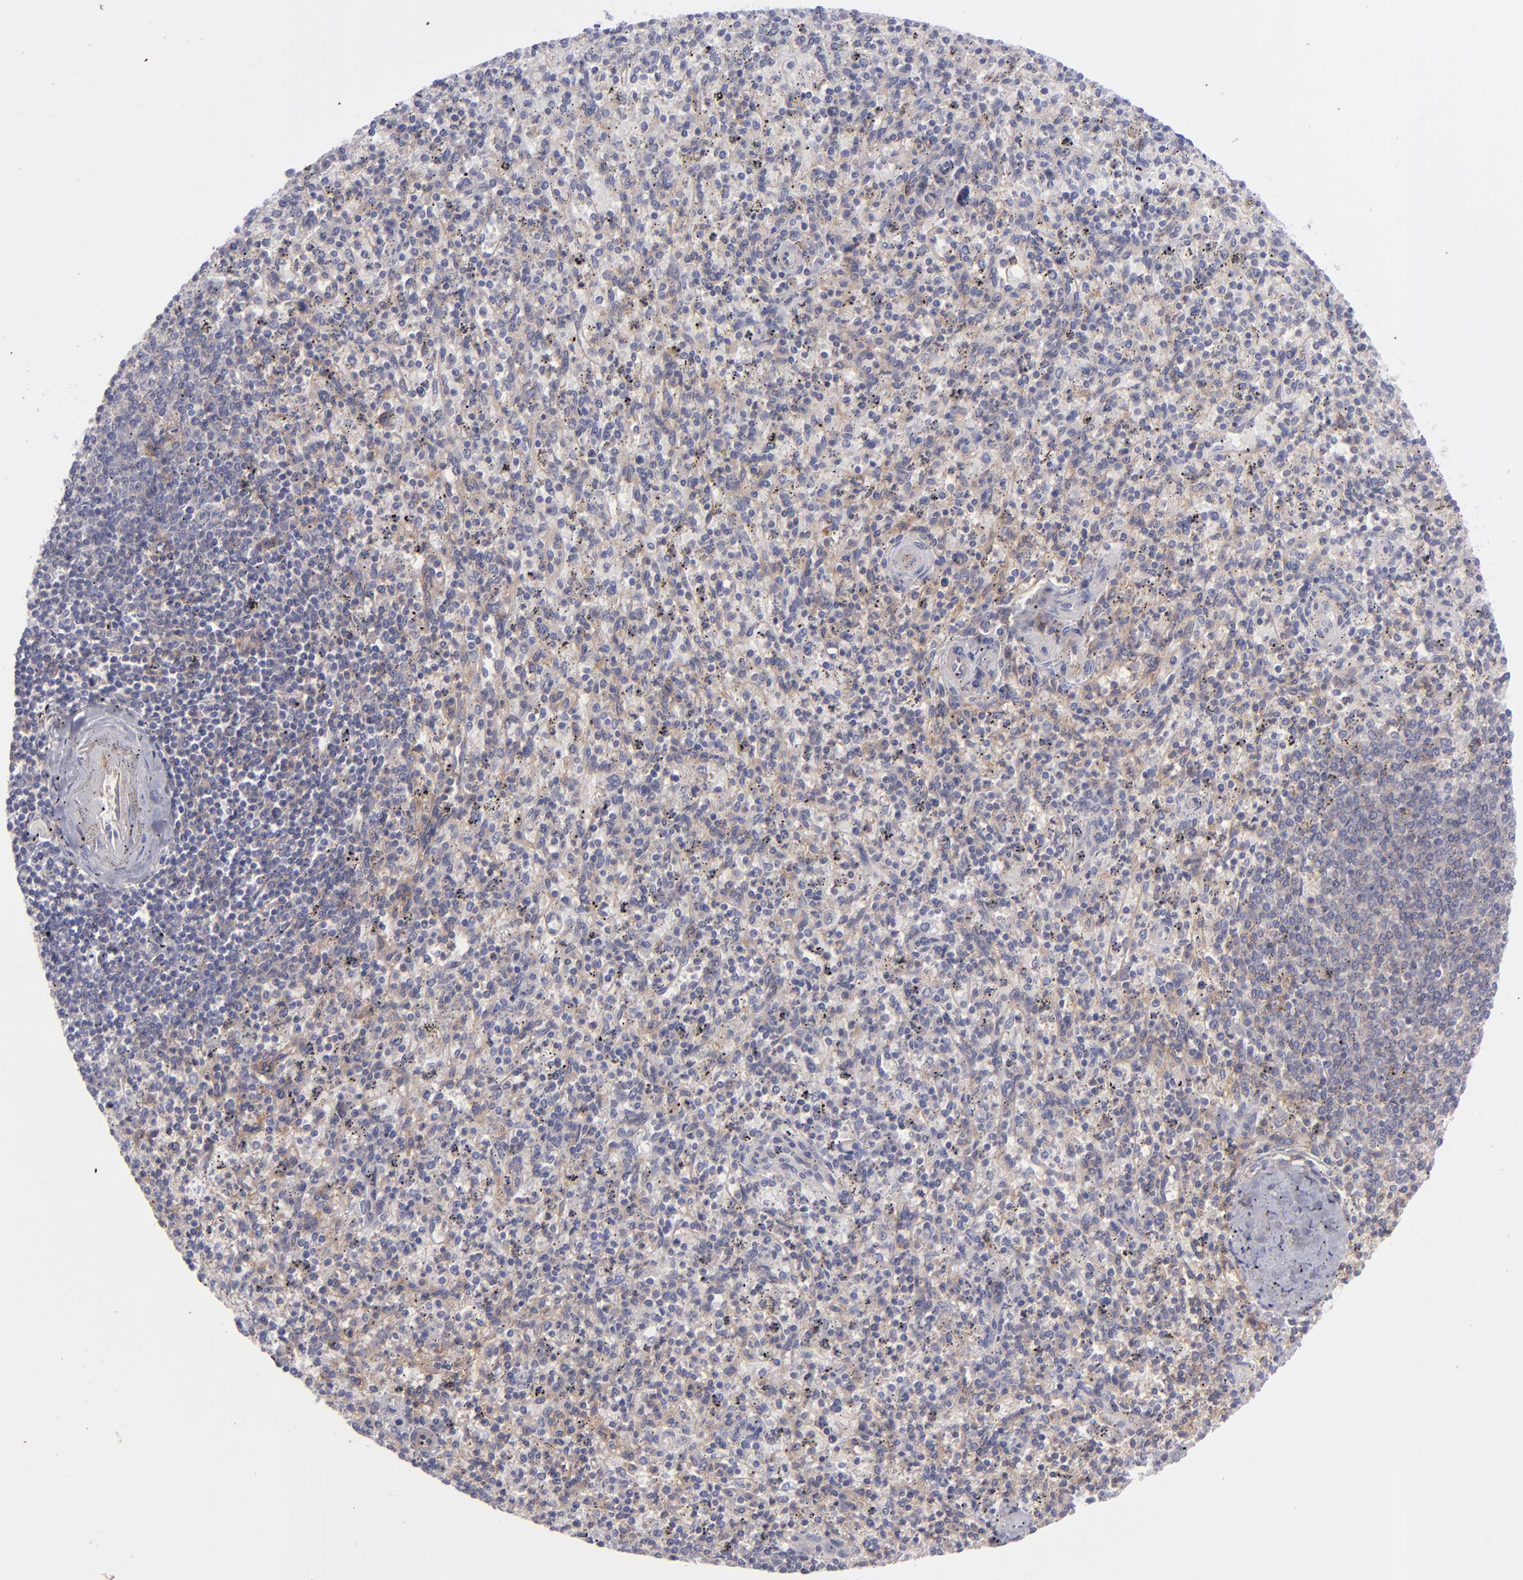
{"staining": {"intensity": "weak", "quantity": "25%-75%", "location": "cytoplasmic/membranous"}, "tissue": "spleen", "cell_type": "Cells in red pulp", "image_type": "normal", "snomed": [{"axis": "morphology", "description": "Normal tissue, NOS"}, {"axis": "topography", "description": "Spleen"}], "caption": "Protein positivity by immunohistochemistry reveals weak cytoplasmic/membranous expression in approximately 25%-75% of cells in red pulp in unremarkable spleen.", "gene": "BSG", "patient": {"sex": "male", "age": 72}}